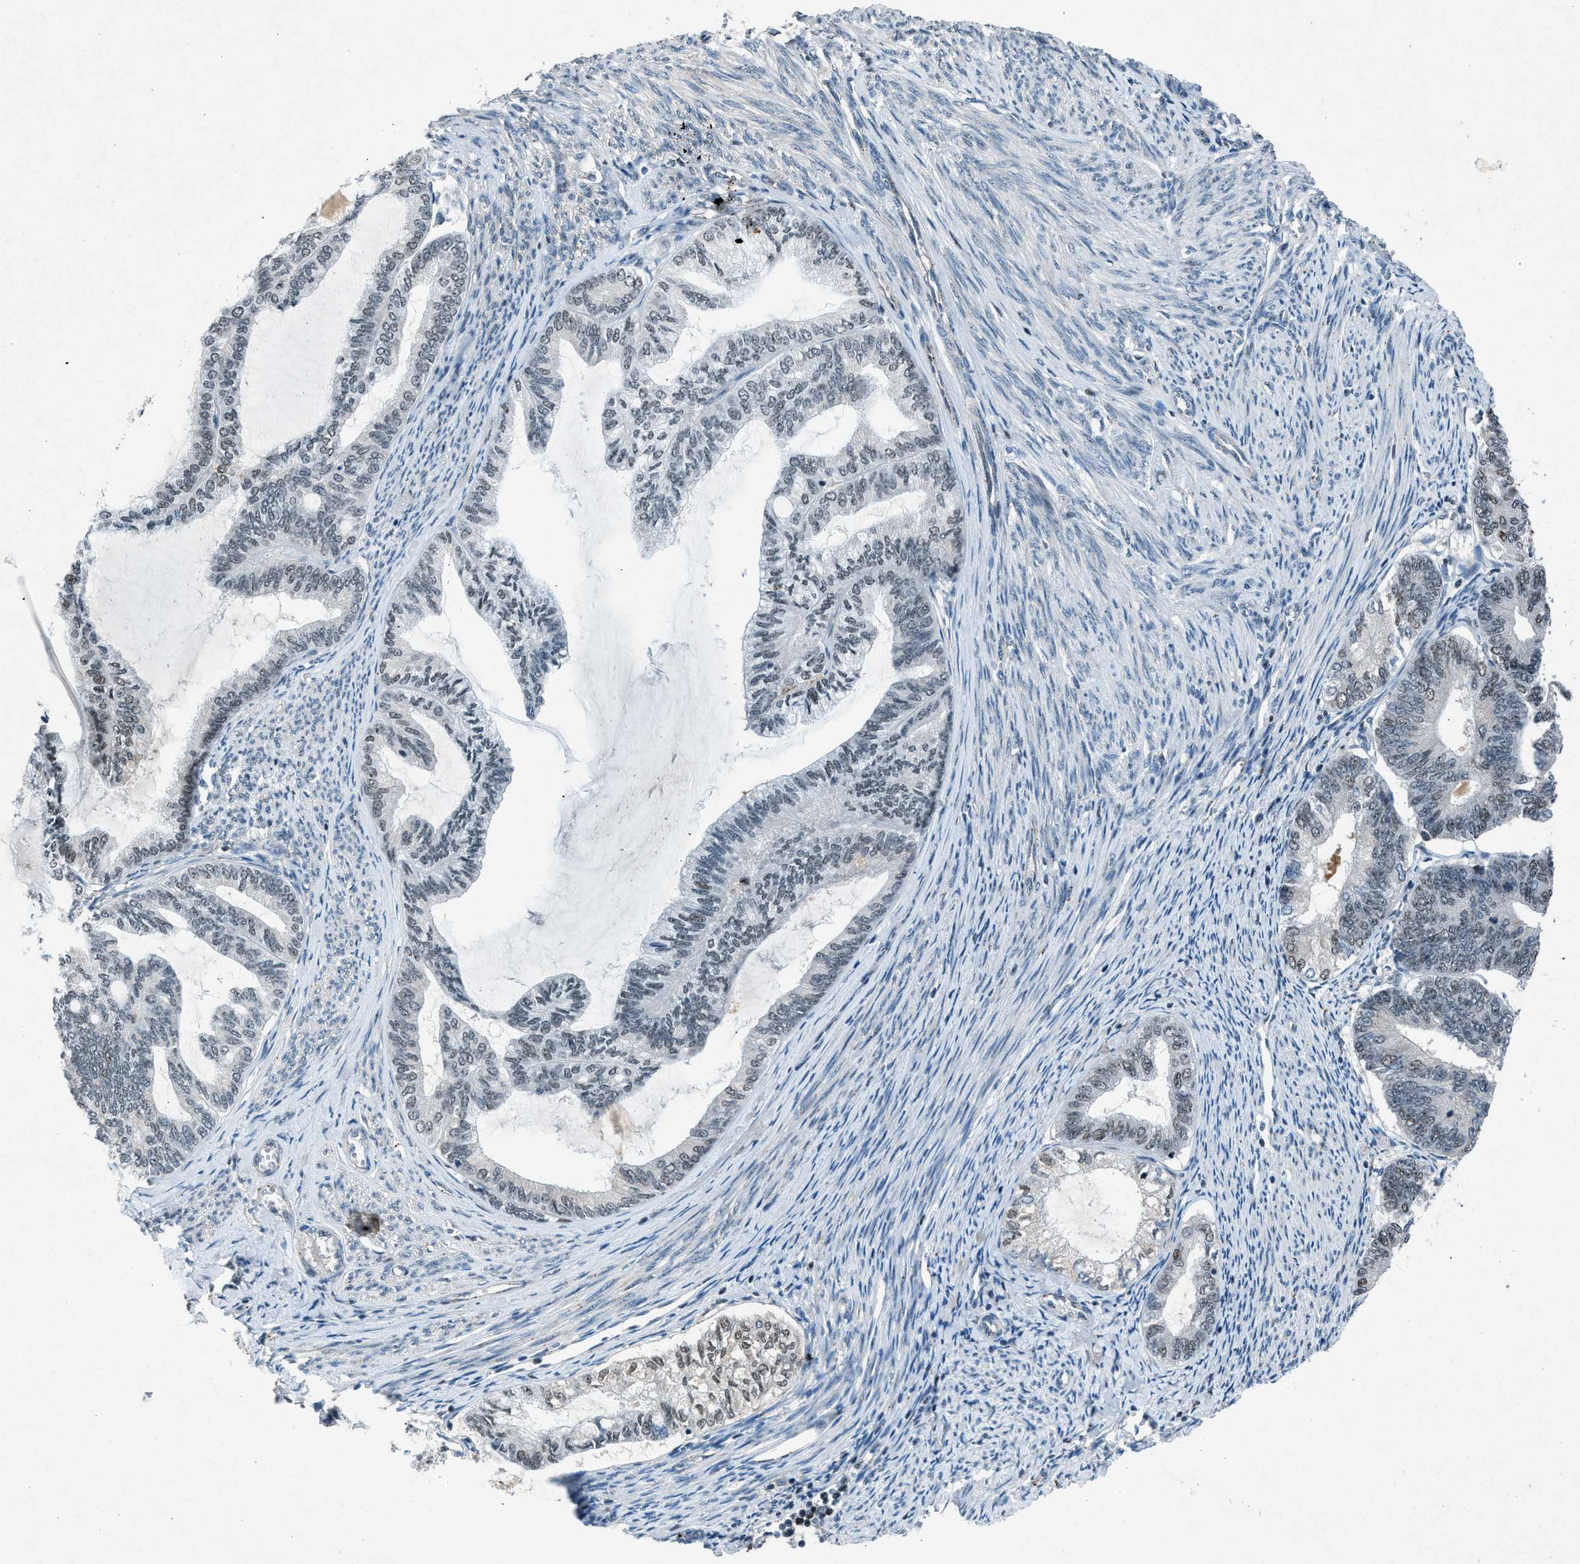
{"staining": {"intensity": "weak", "quantity": "25%-75%", "location": "nuclear"}, "tissue": "endometrial cancer", "cell_type": "Tumor cells", "image_type": "cancer", "snomed": [{"axis": "morphology", "description": "Adenocarcinoma, NOS"}, {"axis": "topography", "description": "Endometrium"}], "caption": "A low amount of weak nuclear positivity is appreciated in about 25%-75% of tumor cells in endometrial cancer tissue.", "gene": "ADCY1", "patient": {"sex": "female", "age": 86}}